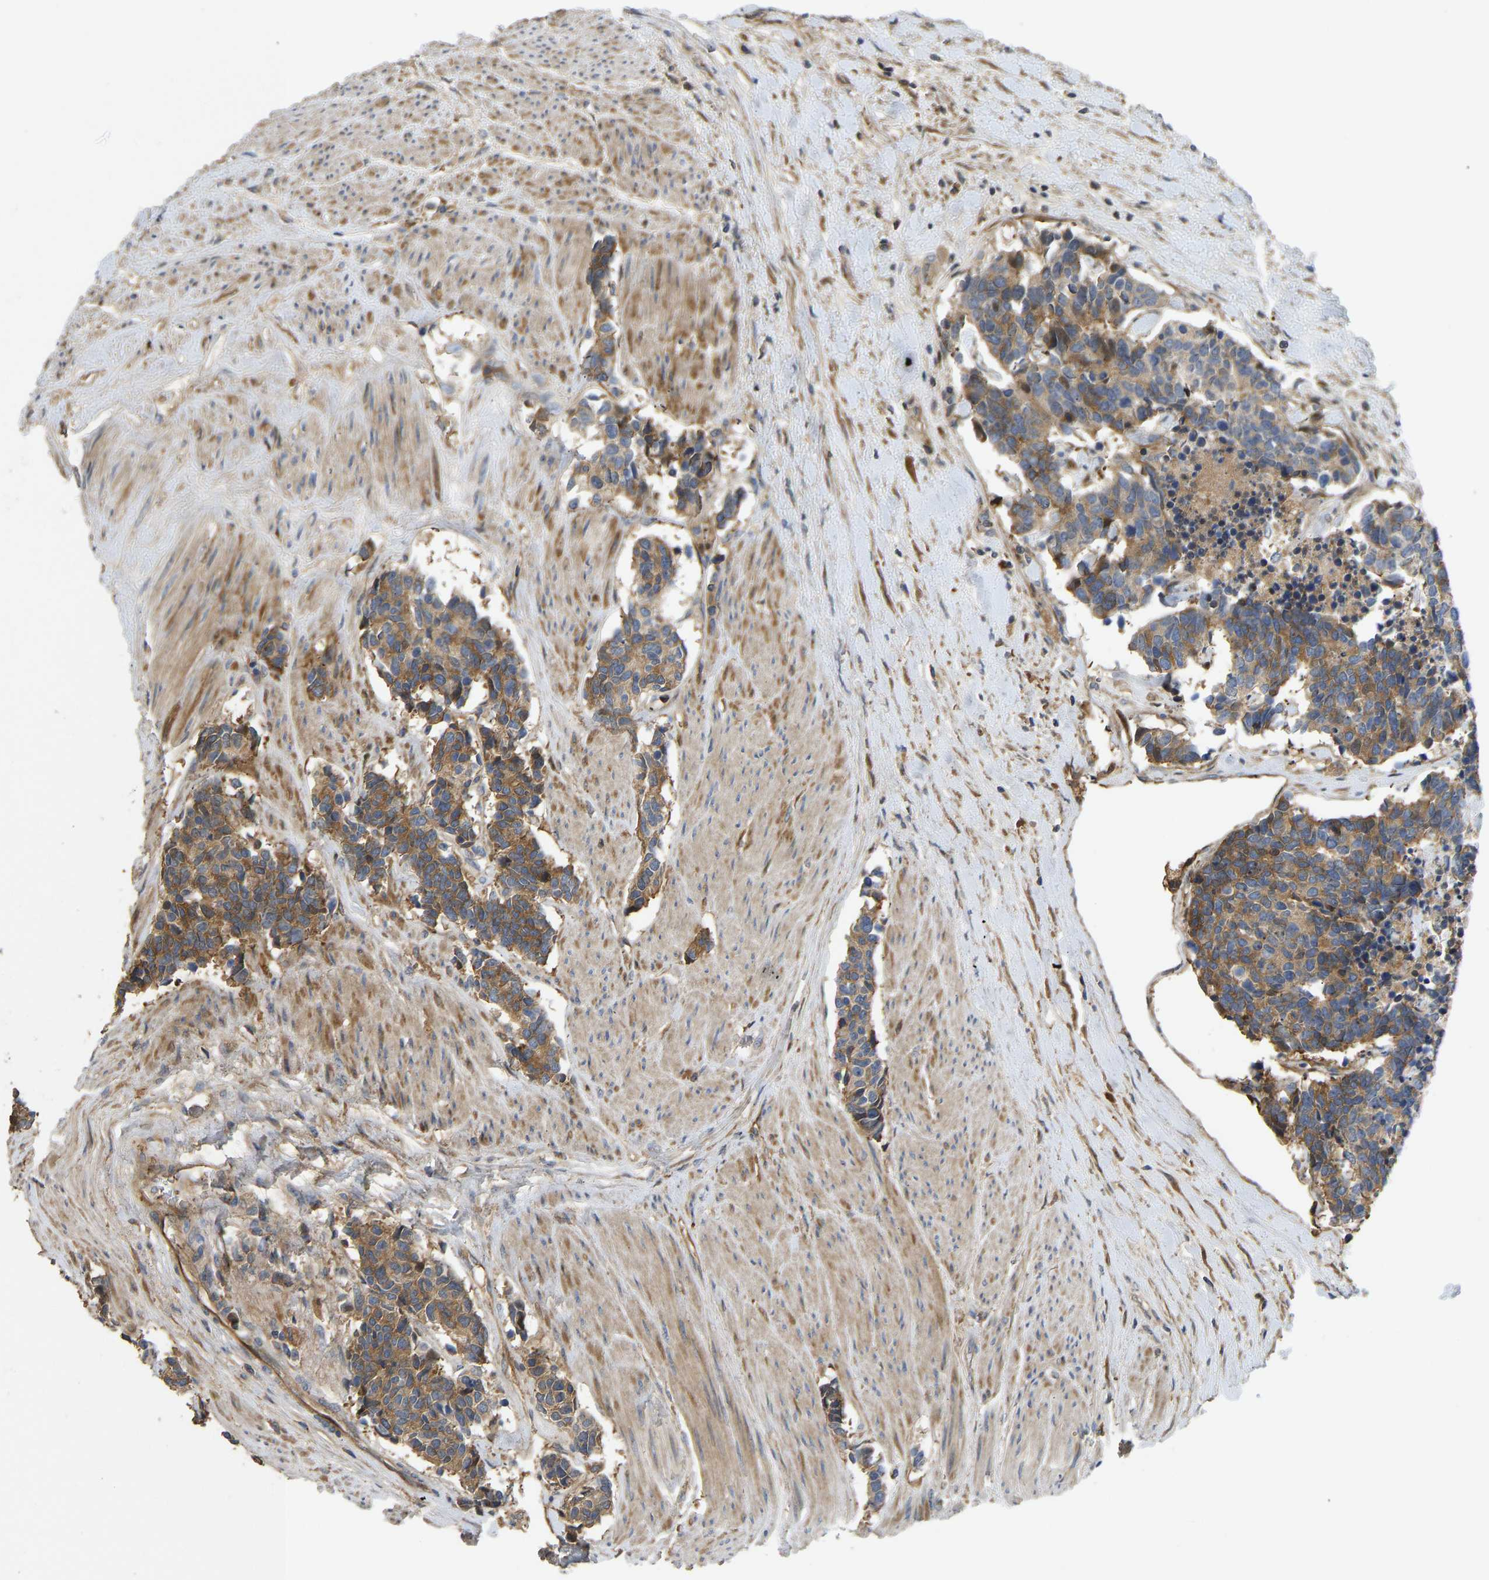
{"staining": {"intensity": "moderate", "quantity": ">75%", "location": "cytoplasmic/membranous"}, "tissue": "carcinoid", "cell_type": "Tumor cells", "image_type": "cancer", "snomed": [{"axis": "morphology", "description": "Carcinoma, NOS"}, {"axis": "morphology", "description": "Carcinoid, malignant, NOS"}, {"axis": "topography", "description": "Urinary bladder"}], "caption": "Brown immunohistochemical staining in carcinoid reveals moderate cytoplasmic/membranous positivity in about >75% of tumor cells. (DAB (3,3'-diaminobenzidine) IHC with brightfield microscopy, high magnification).", "gene": "VCPKMT", "patient": {"sex": "male", "age": 57}}